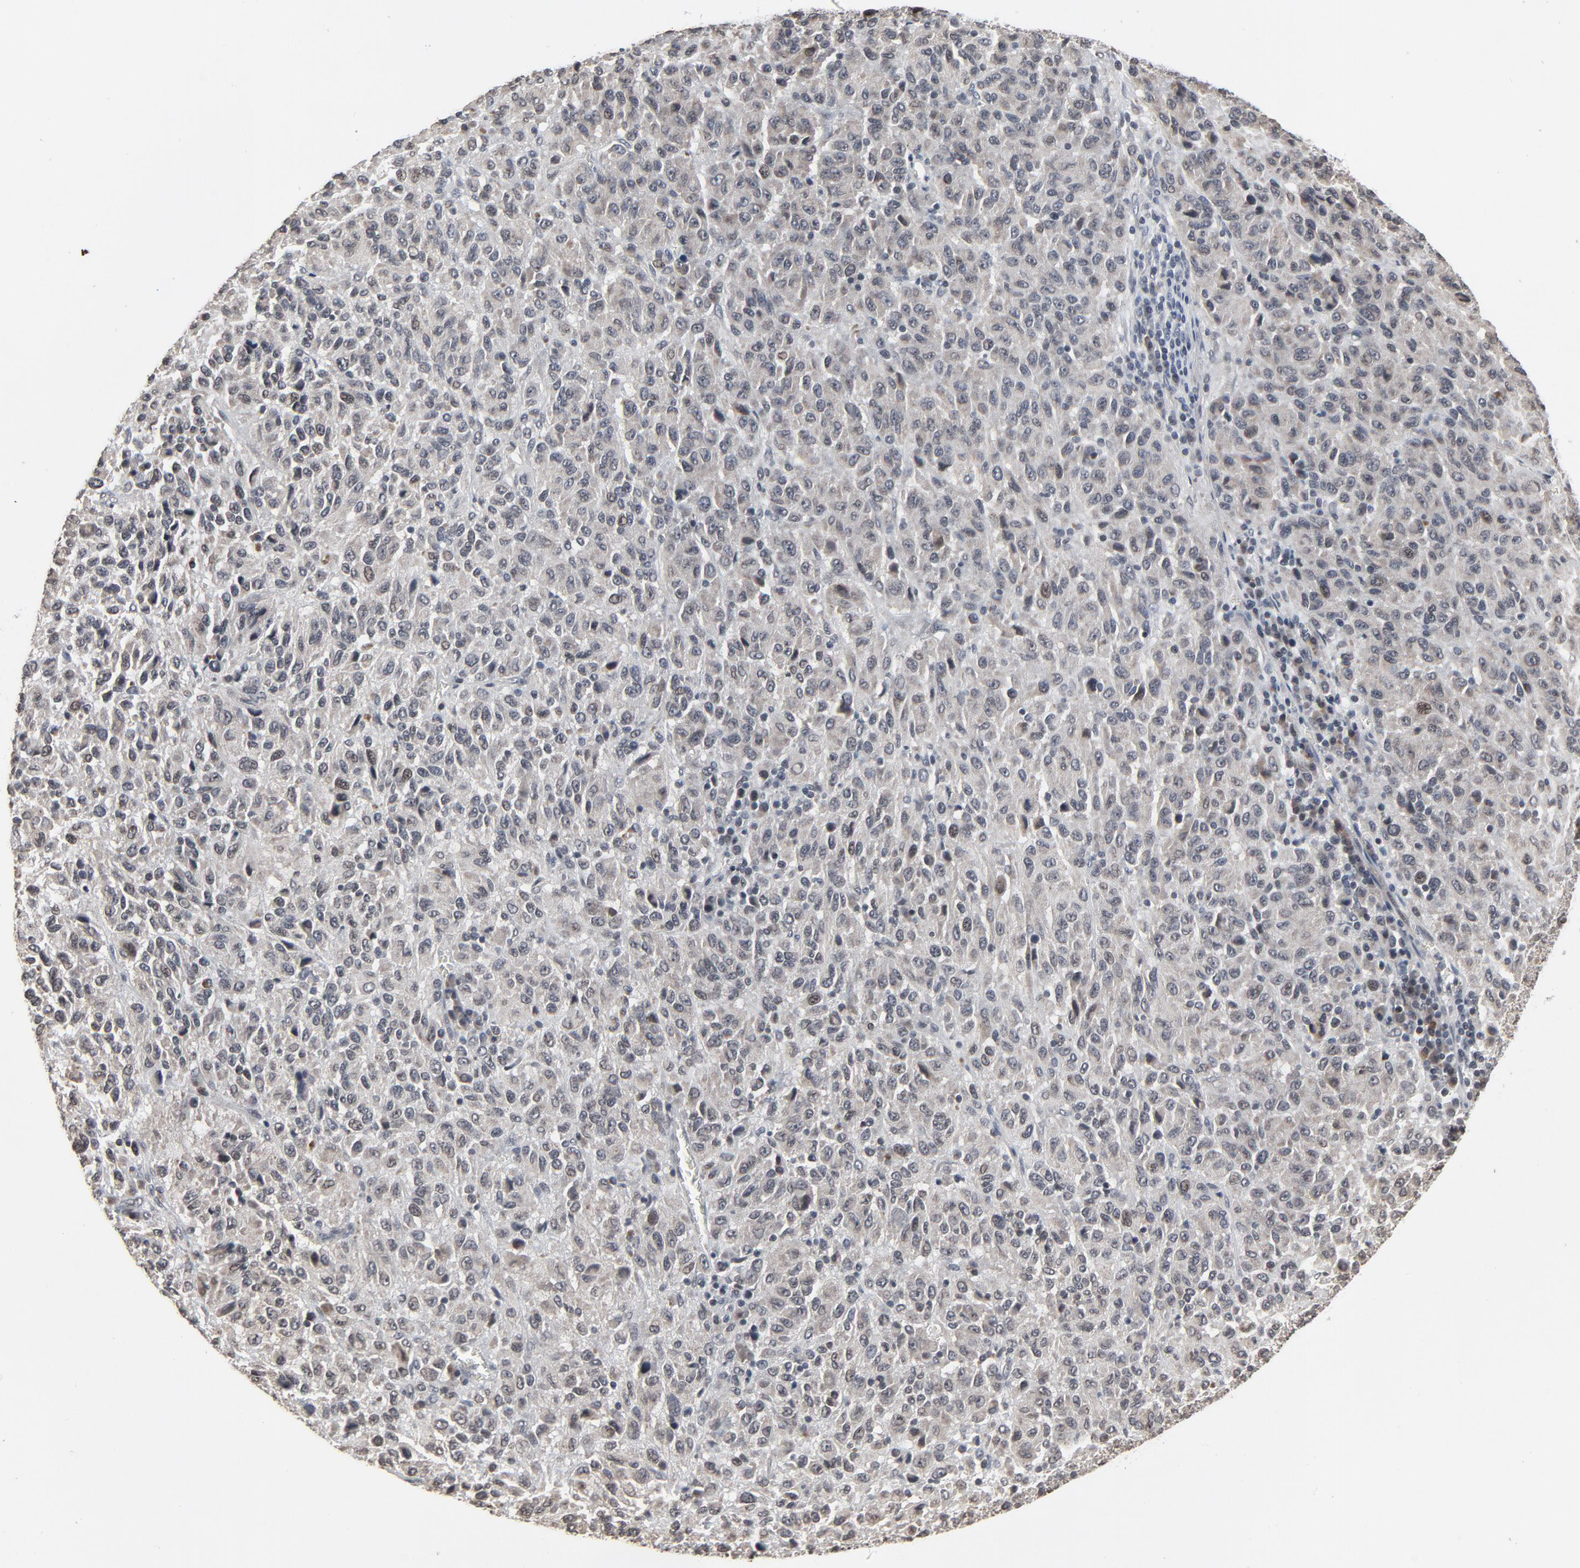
{"staining": {"intensity": "weak", "quantity": "<25%", "location": "cytoplasmic/membranous,nuclear"}, "tissue": "melanoma", "cell_type": "Tumor cells", "image_type": "cancer", "snomed": [{"axis": "morphology", "description": "Malignant melanoma, Metastatic site"}, {"axis": "topography", "description": "Lung"}], "caption": "IHC of malignant melanoma (metastatic site) exhibits no expression in tumor cells.", "gene": "POM121", "patient": {"sex": "male", "age": 64}}